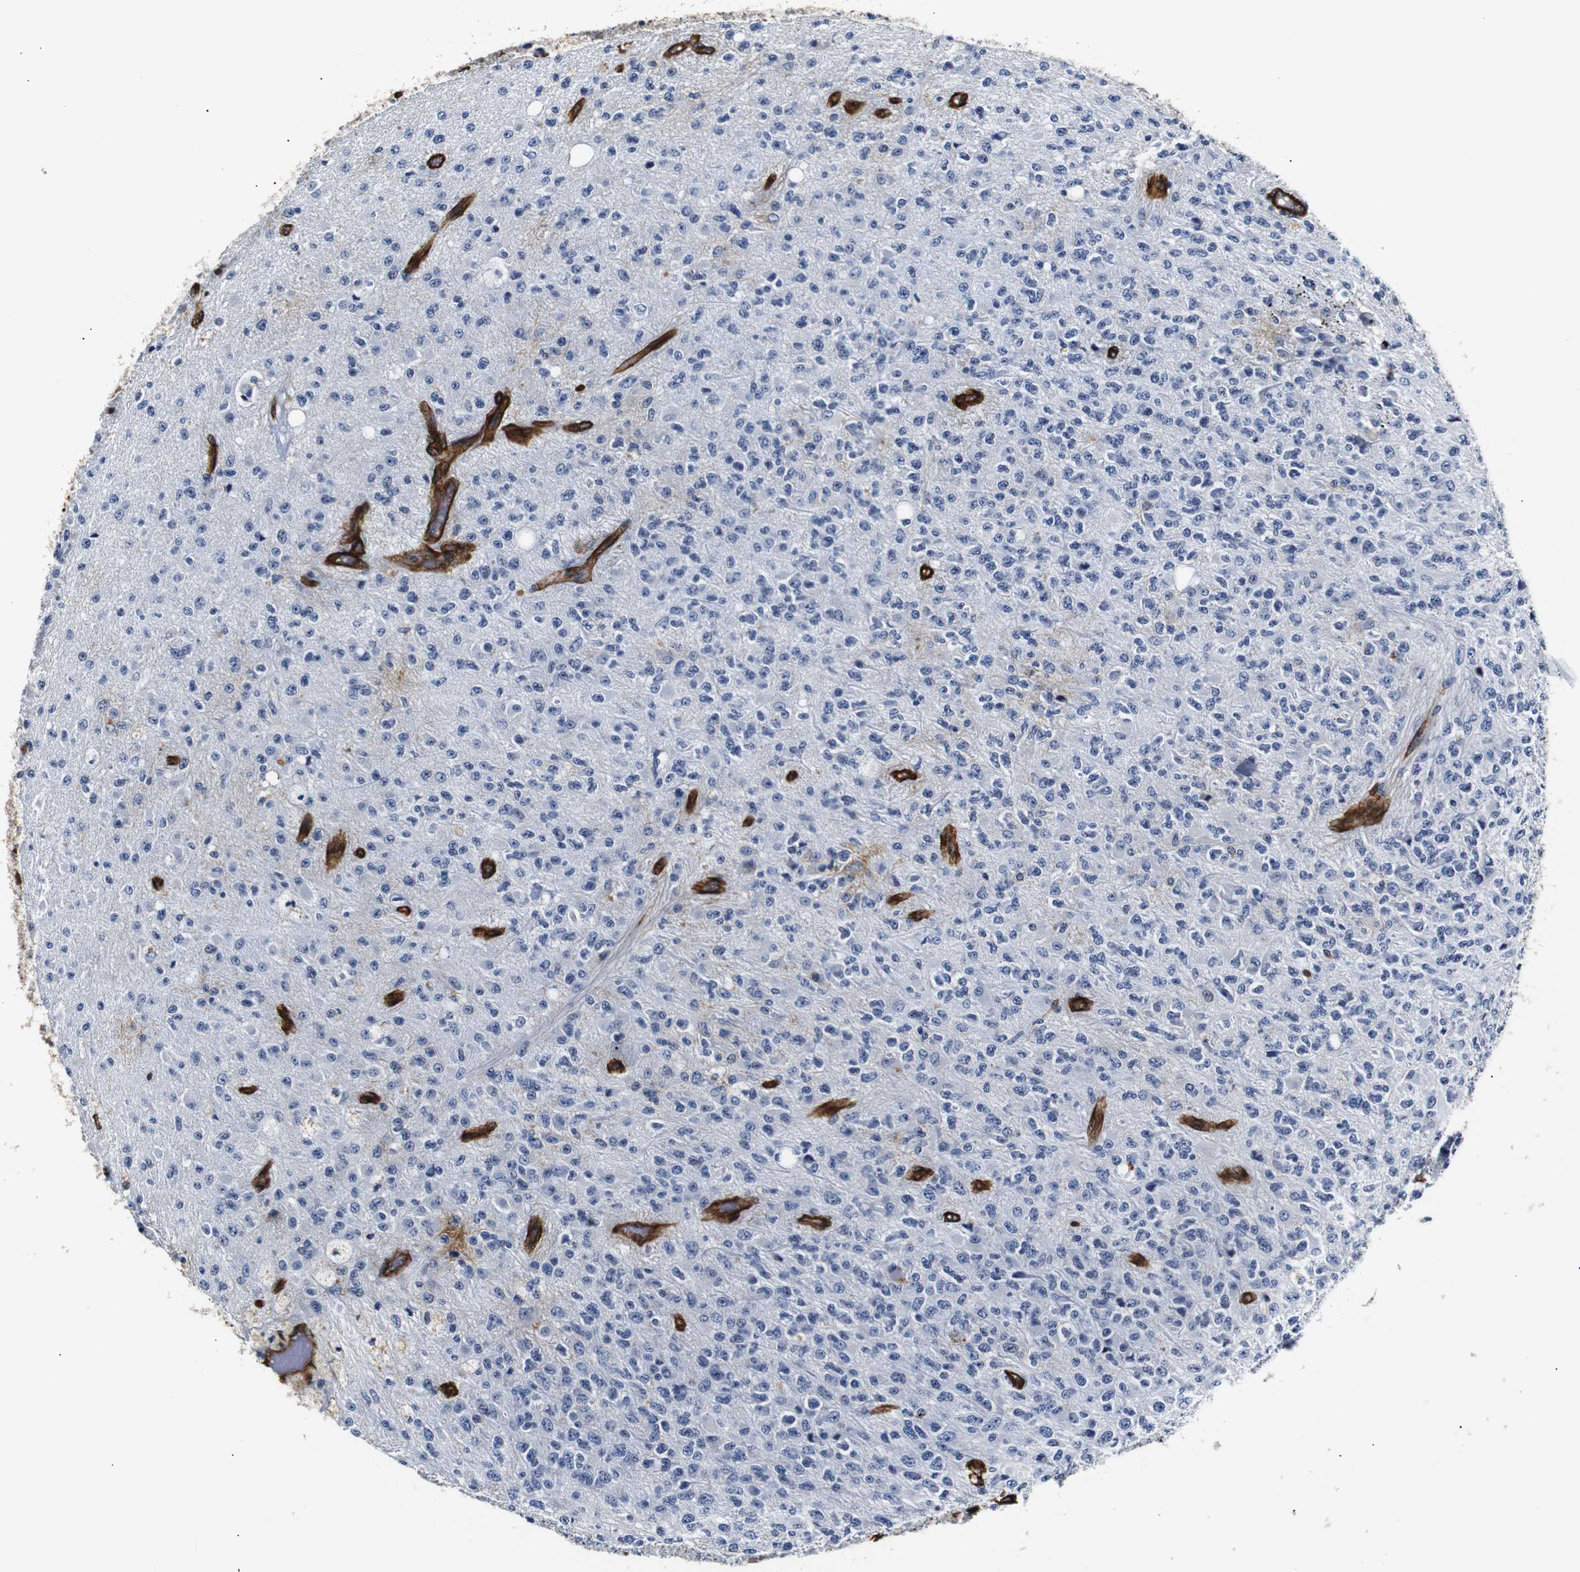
{"staining": {"intensity": "negative", "quantity": "none", "location": "none"}, "tissue": "glioma", "cell_type": "Tumor cells", "image_type": "cancer", "snomed": [{"axis": "morphology", "description": "Glioma, malignant, High grade"}, {"axis": "topography", "description": "pancreas cauda"}], "caption": "Immunohistochemistry (IHC) of human glioma shows no expression in tumor cells.", "gene": "CAV2", "patient": {"sex": "male", "age": 60}}